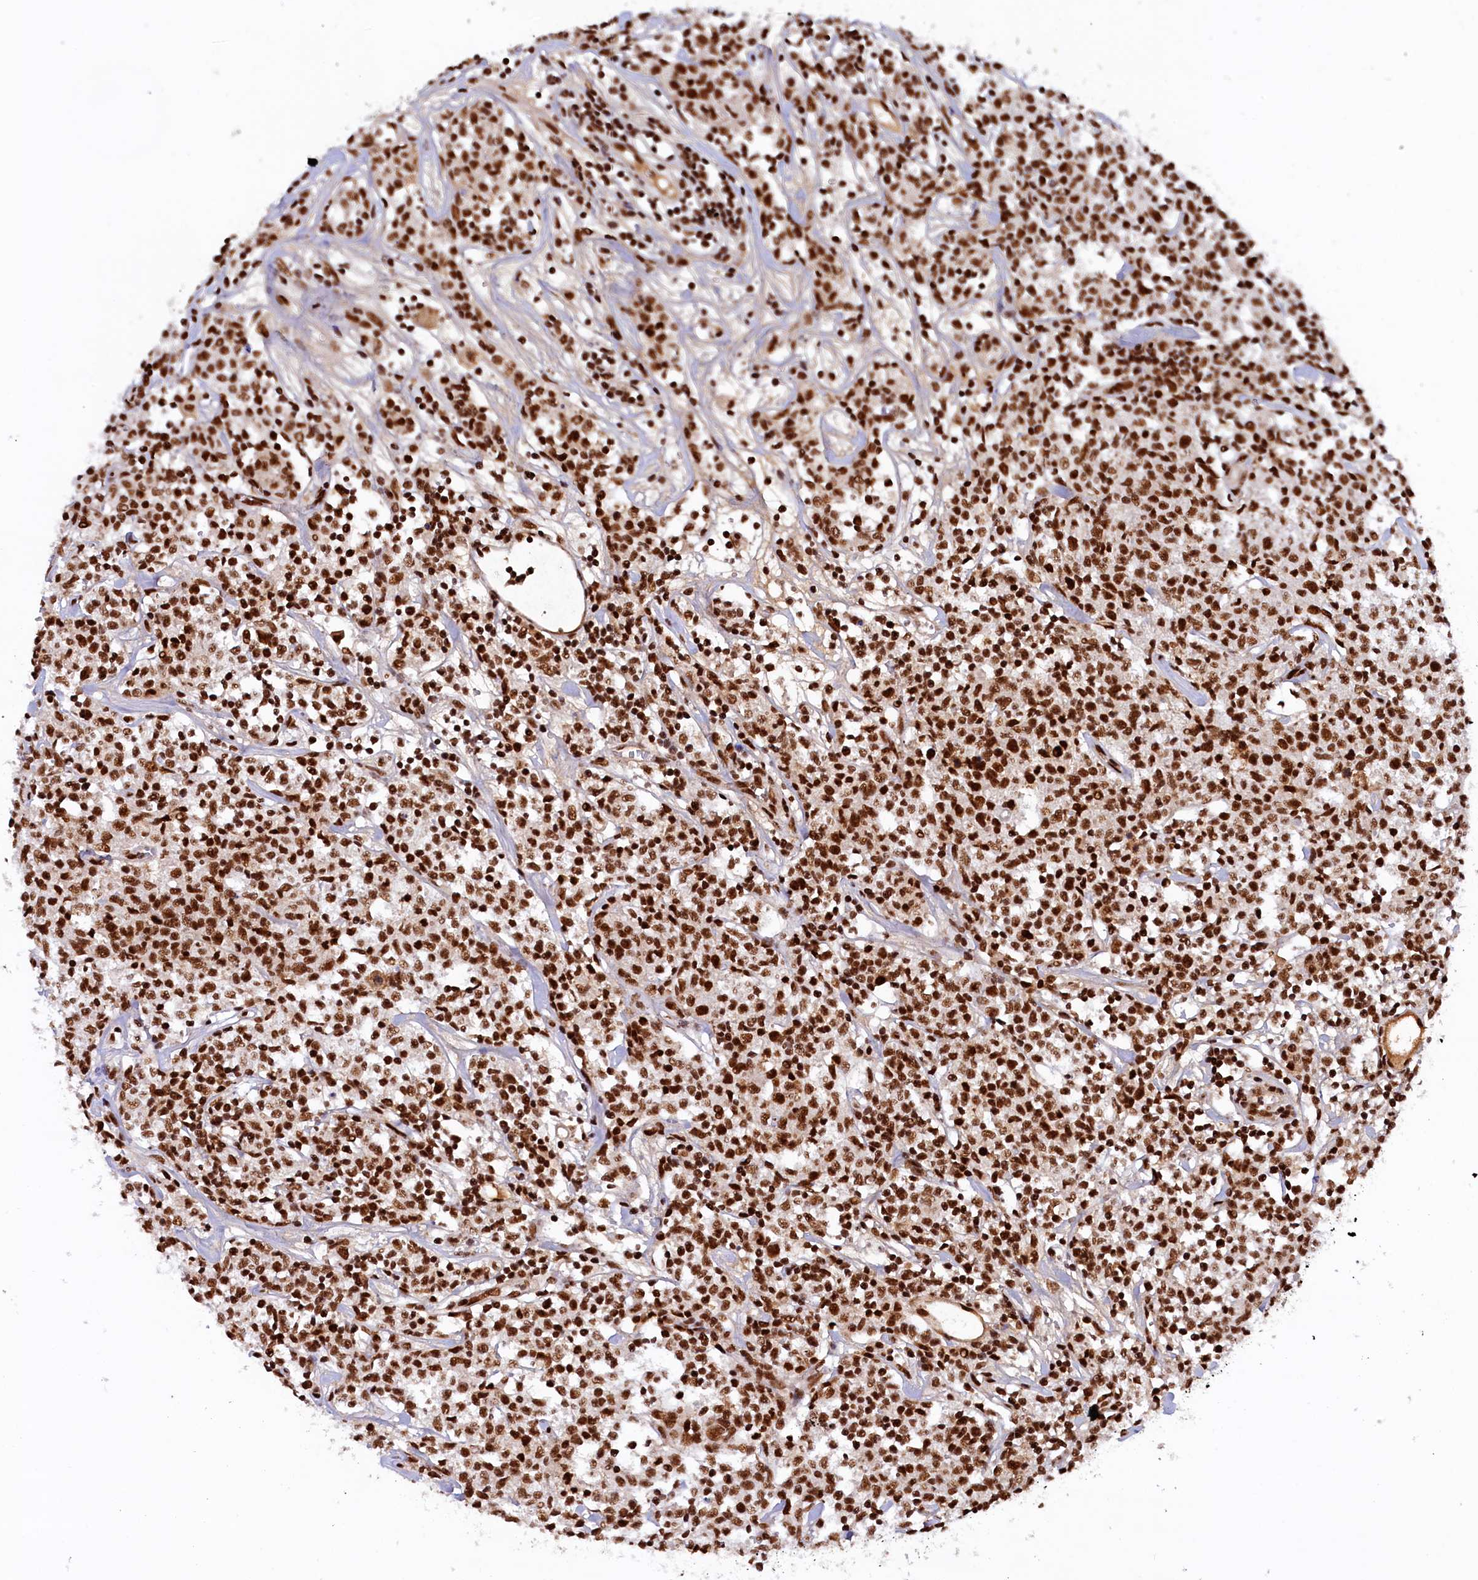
{"staining": {"intensity": "strong", "quantity": ">75%", "location": "nuclear"}, "tissue": "lymphoma", "cell_type": "Tumor cells", "image_type": "cancer", "snomed": [{"axis": "morphology", "description": "Malignant lymphoma, non-Hodgkin's type, Low grade"}, {"axis": "topography", "description": "Small intestine"}], "caption": "Lymphoma stained for a protein shows strong nuclear positivity in tumor cells.", "gene": "ZC3H18", "patient": {"sex": "female", "age": 59}}